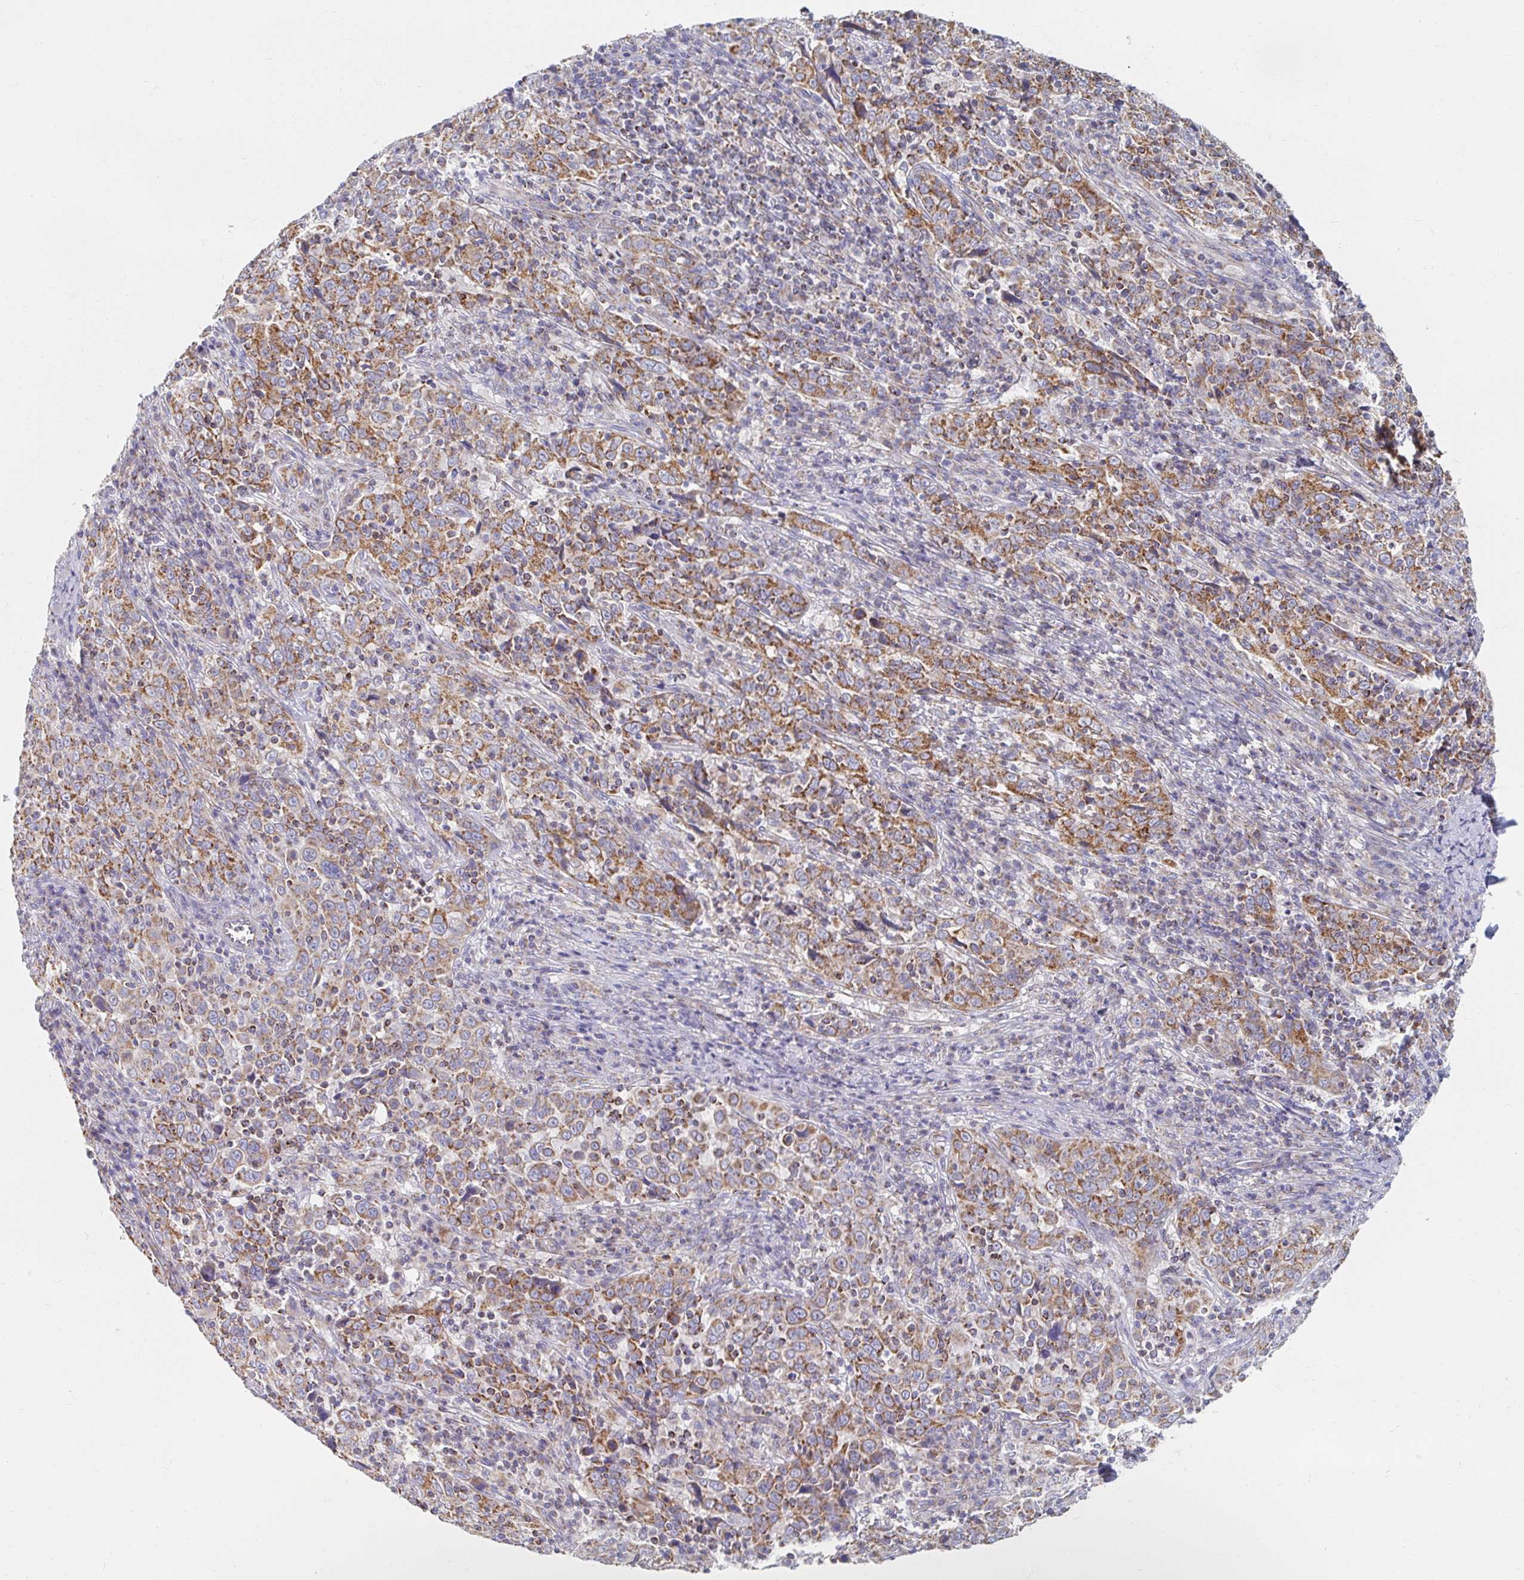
{"staining": {"intensity": "moderate", "quantity": ">75%", "location": "cytoplasmic/membranous"}, "tissue": "cervical cancer", "cell_type": "Tumor cells", "image_type": "cancer", "snomed": [{"axis": "morphology", "description": "Squamous cell carcinoma, NOS"}, {"axis": "topography", "description": "Cervix"}], "caption": "Human squamous cell carcinoma (cervical) stained with a protein marker displays moderate staining in tumor cells.", "gene": "MAVS", "patient": {"sex": "female", "age": 46}}